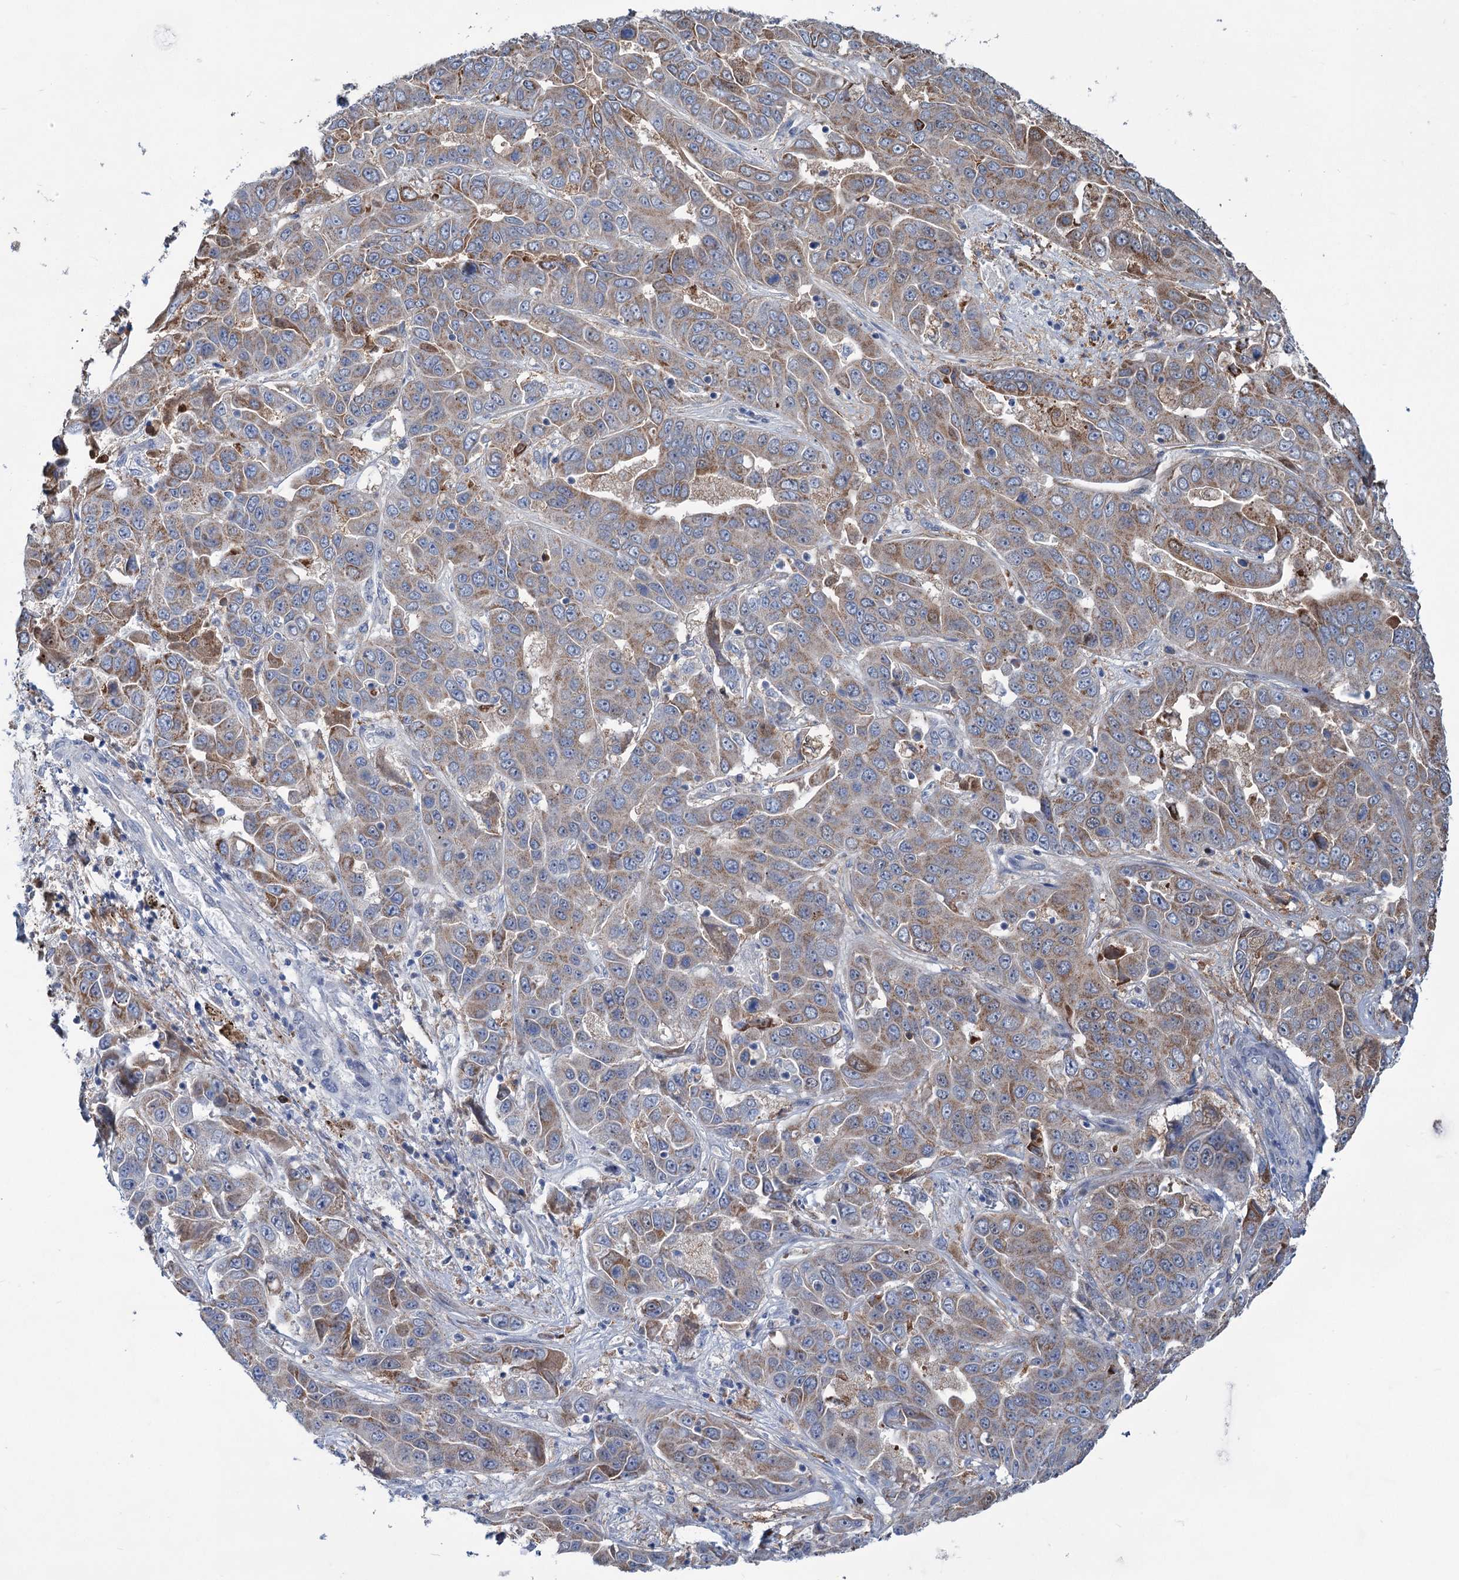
{"staining": {"intensity": "moderate", "quantity": "25%-75%", "location": "cytoplasmic/membranous"}, "tissue": "liver cancer", "cell_type": "Tumor cells", "image_type": "cancer", "snomed": [{"axis": "morphology", "description": "Cholangiocarcinoma"}, {"axis": "topography", "description": "Liver"}], "caption": "High-magnification brightfield microscopy of liver cancer stained with DAB (3,3'-diaminobenzidine) (brown) and counterstained with hematoxylin (blue). tumor cells exhibit moderate cytoplasmic/membranous positivity is appreciated in approximately25%-75% of cells.", "gene": "LPIN1", "patient": {"sex": "female", "age": 52}}